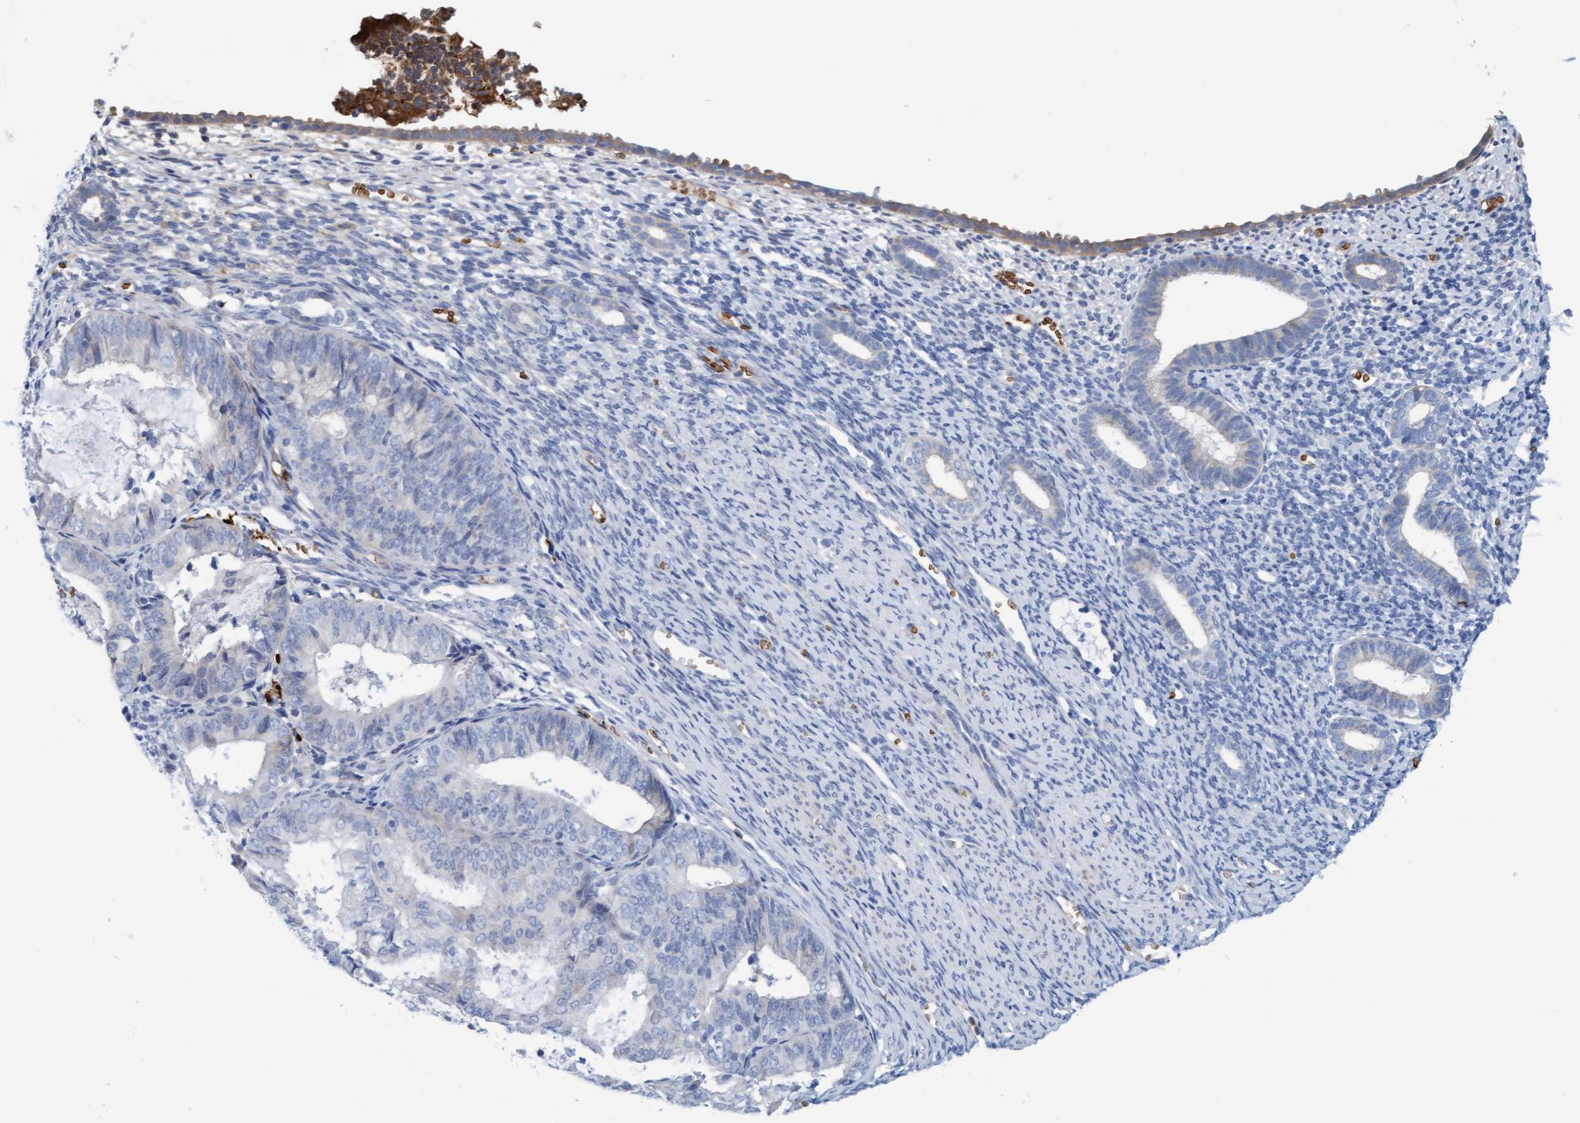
{"staining": {"intensity": "moderate", "quantity": "<25%", "location": "cytoplasmic/membranous"}, "tissue": "endometrium", "cell_type": "Cells in endometrial stroma", "image_type": "normal", "snomed": [{"axis": "morphology", "description": "Normal tissue, NOS"}, {"axis": "morphology", "description": "Adenocarcinoma, NOS"}, {"axis": "topography", "description": "Endometrium"}], "caption": "This micrograph displays normal endometrium stained with IHC to label a protein in brown. The cytoplasmic/membranous of cells in endometrial stroma show moderate positivity for the protein. Nuclei are counter-stained blue.", "gene": "P2RX5", "patient": {"sex": "female", "age": 57}}